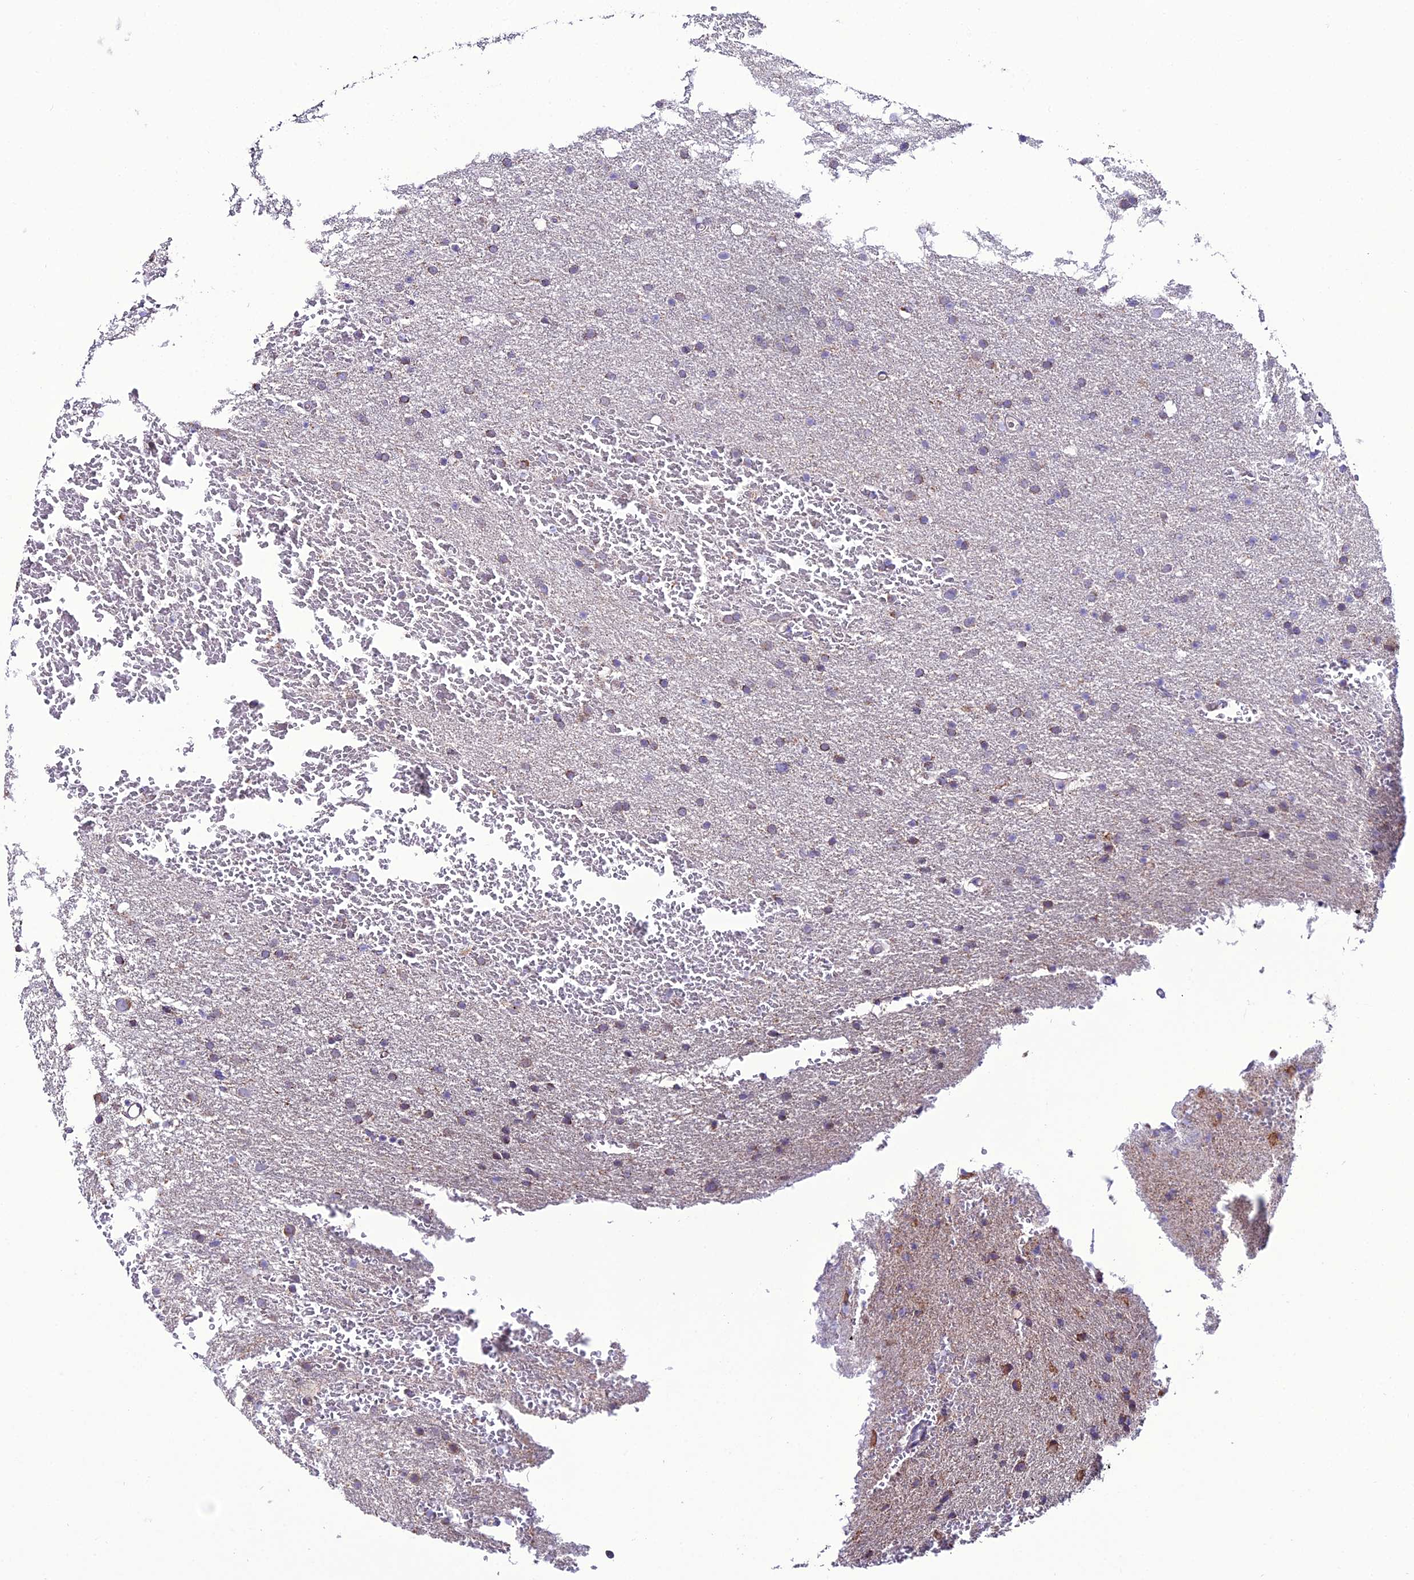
{"staining": {"intensity": "weak", "quantity": "<25%", "location": "cytoplasmic/membranous"}, "tissue": "glioma", "cell_type": "Tumor cells", "image_type": "cancer", "snomed": [{"axis": "morphology", "description": "Glioma, malignant, High grade"}, {"axis": "topography", "description": "Cerebral cortex"}], "caption": "Immunohistochemical staining of human malignant glioma (high-grade) exhibits no significant staining in tumor cells.", "gene": "HOGA1", "patient": {"sex": "female", "age": 36}}